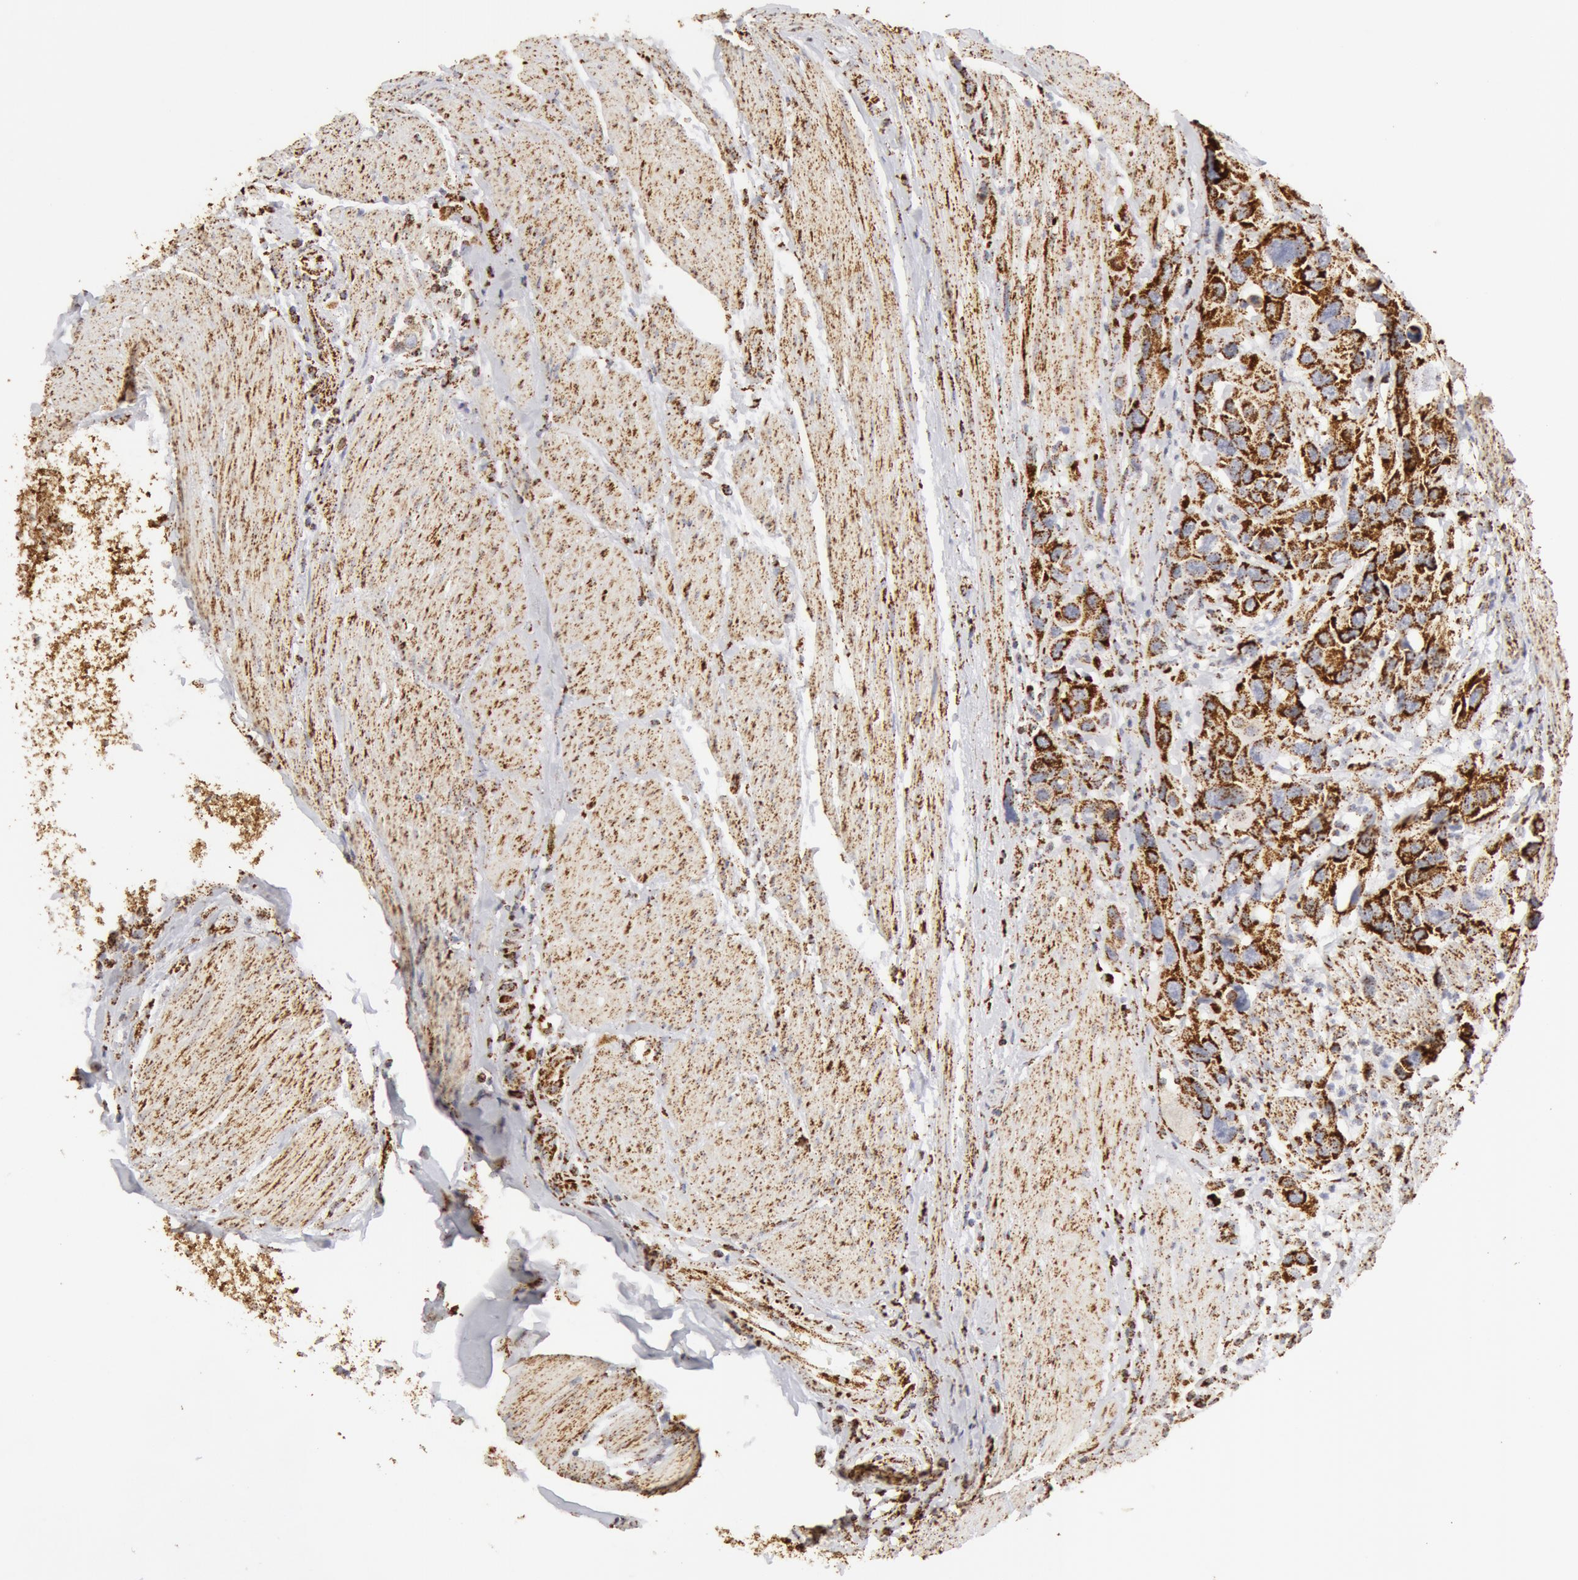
{"staining": {"intensity": "moderate", "quantity": ">75%", "location": "cytoplasmic/membranous"}, "tissue": "urothelial cancer", "cell_type": "Tumor cells", "image_type": "cancer", "snomed": [{"axis": "morphology", "description": "Urothelial carcinoma, High grade"}, {"axis": "topography", "description": "Urinary bladder"}], "caption": "About >75% of tumor cells in urothelial carcinoma (high-grade) demonstrate moderate cytoplasmic/membranous protein expression as visualized by brown immunohistochemical staining.", "gene": "ATP5F1B", "patient": {"sex": "male", "age": 66}}